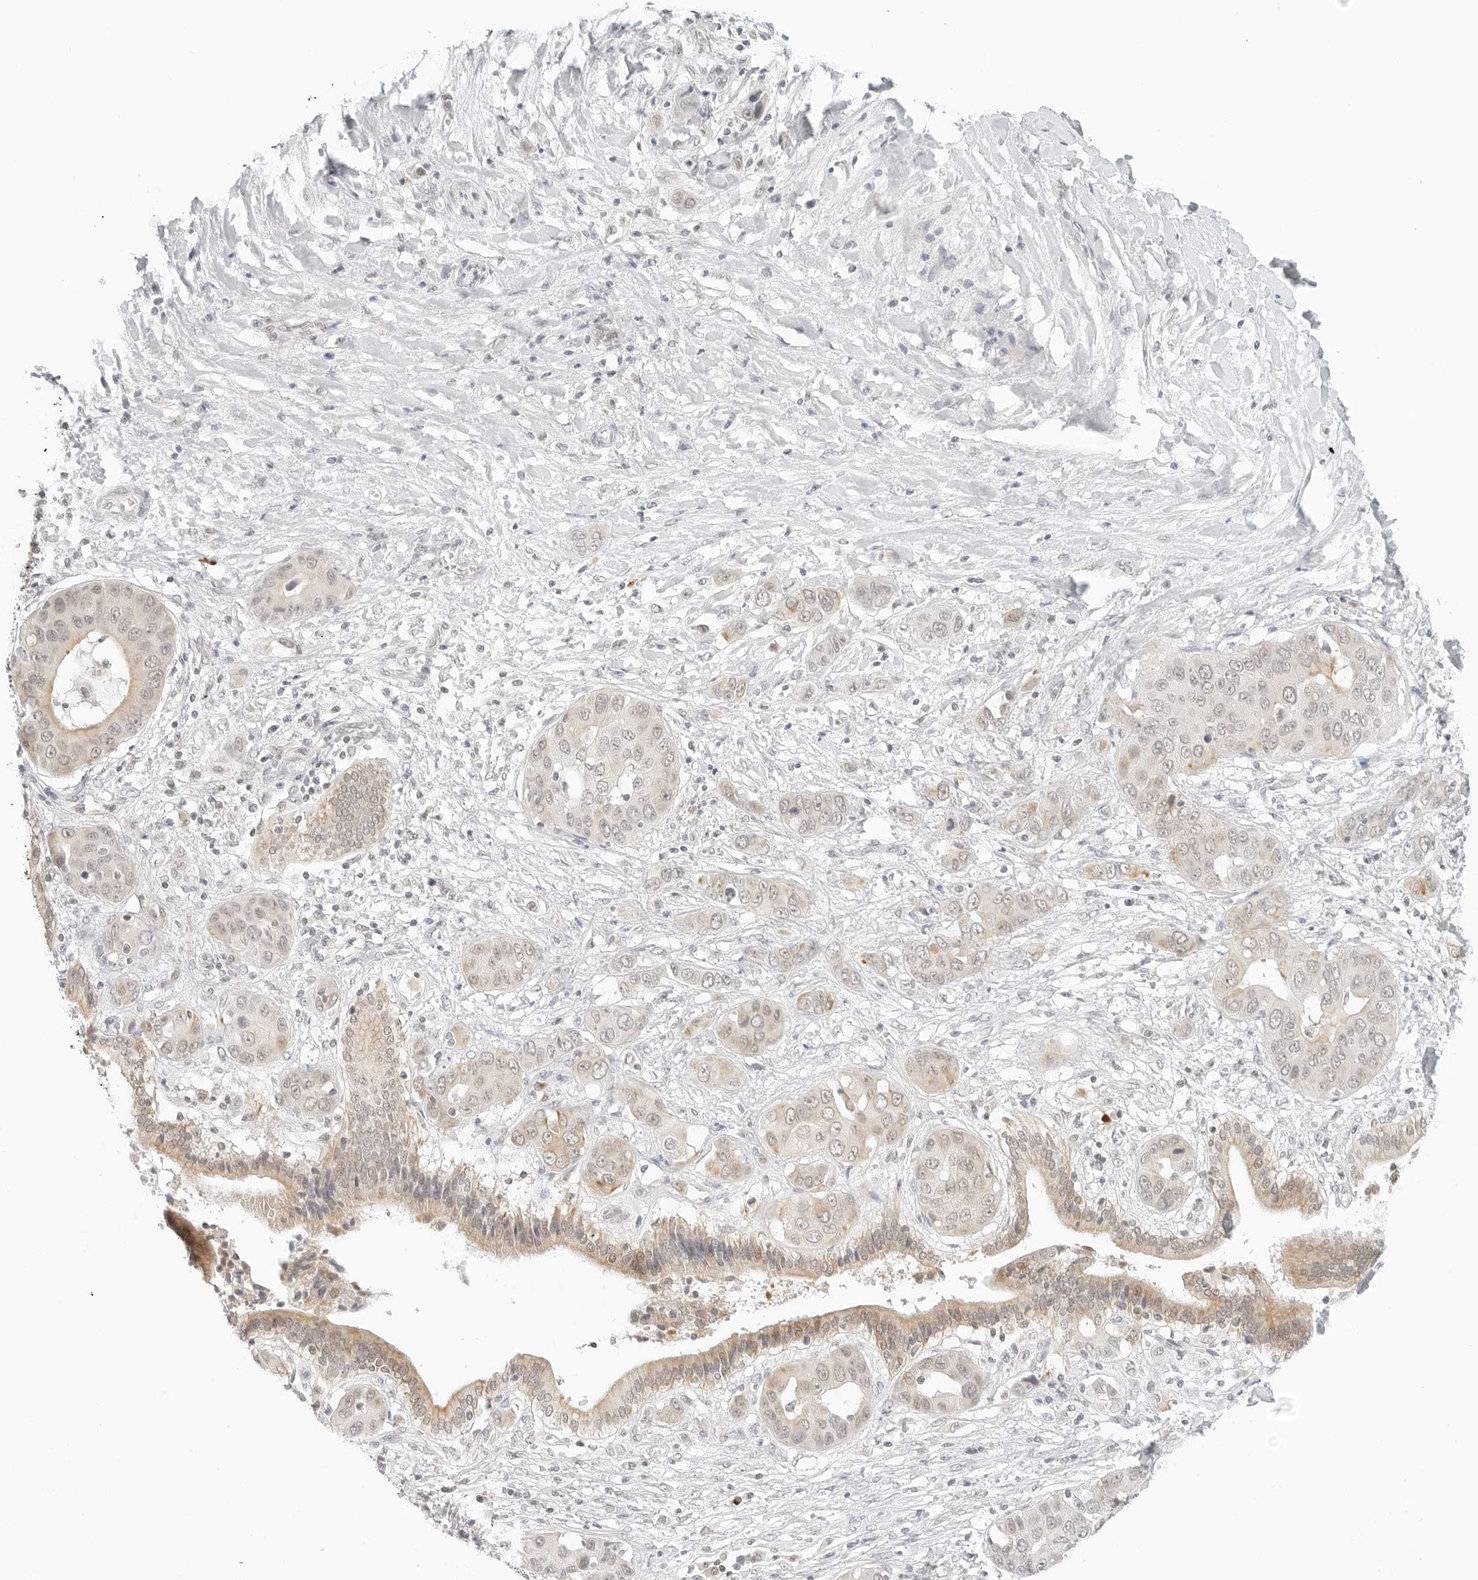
{"staining": {"intensity": "weak", "quantity": "25%-75%", "location": "cytoplasmic/membranous"}, "tissue": "liver cancer", "cell_type": "Tumor cells", "image_type": "cancer", "snomed": [{"axis": "morphology", "description": "Cholangiocarcinoma"}, {"axis": "topography", "description": "Liver"}], "caption": "Immunohistochemistry (DAB) staining of liver cholangiocarcinoma demonstrates weak cytoplasmic/membranous protein positivity in about 25%-75% of tumor cells.", "gene": "NEO1", "patient": {"sex": "female", "age": 52}}